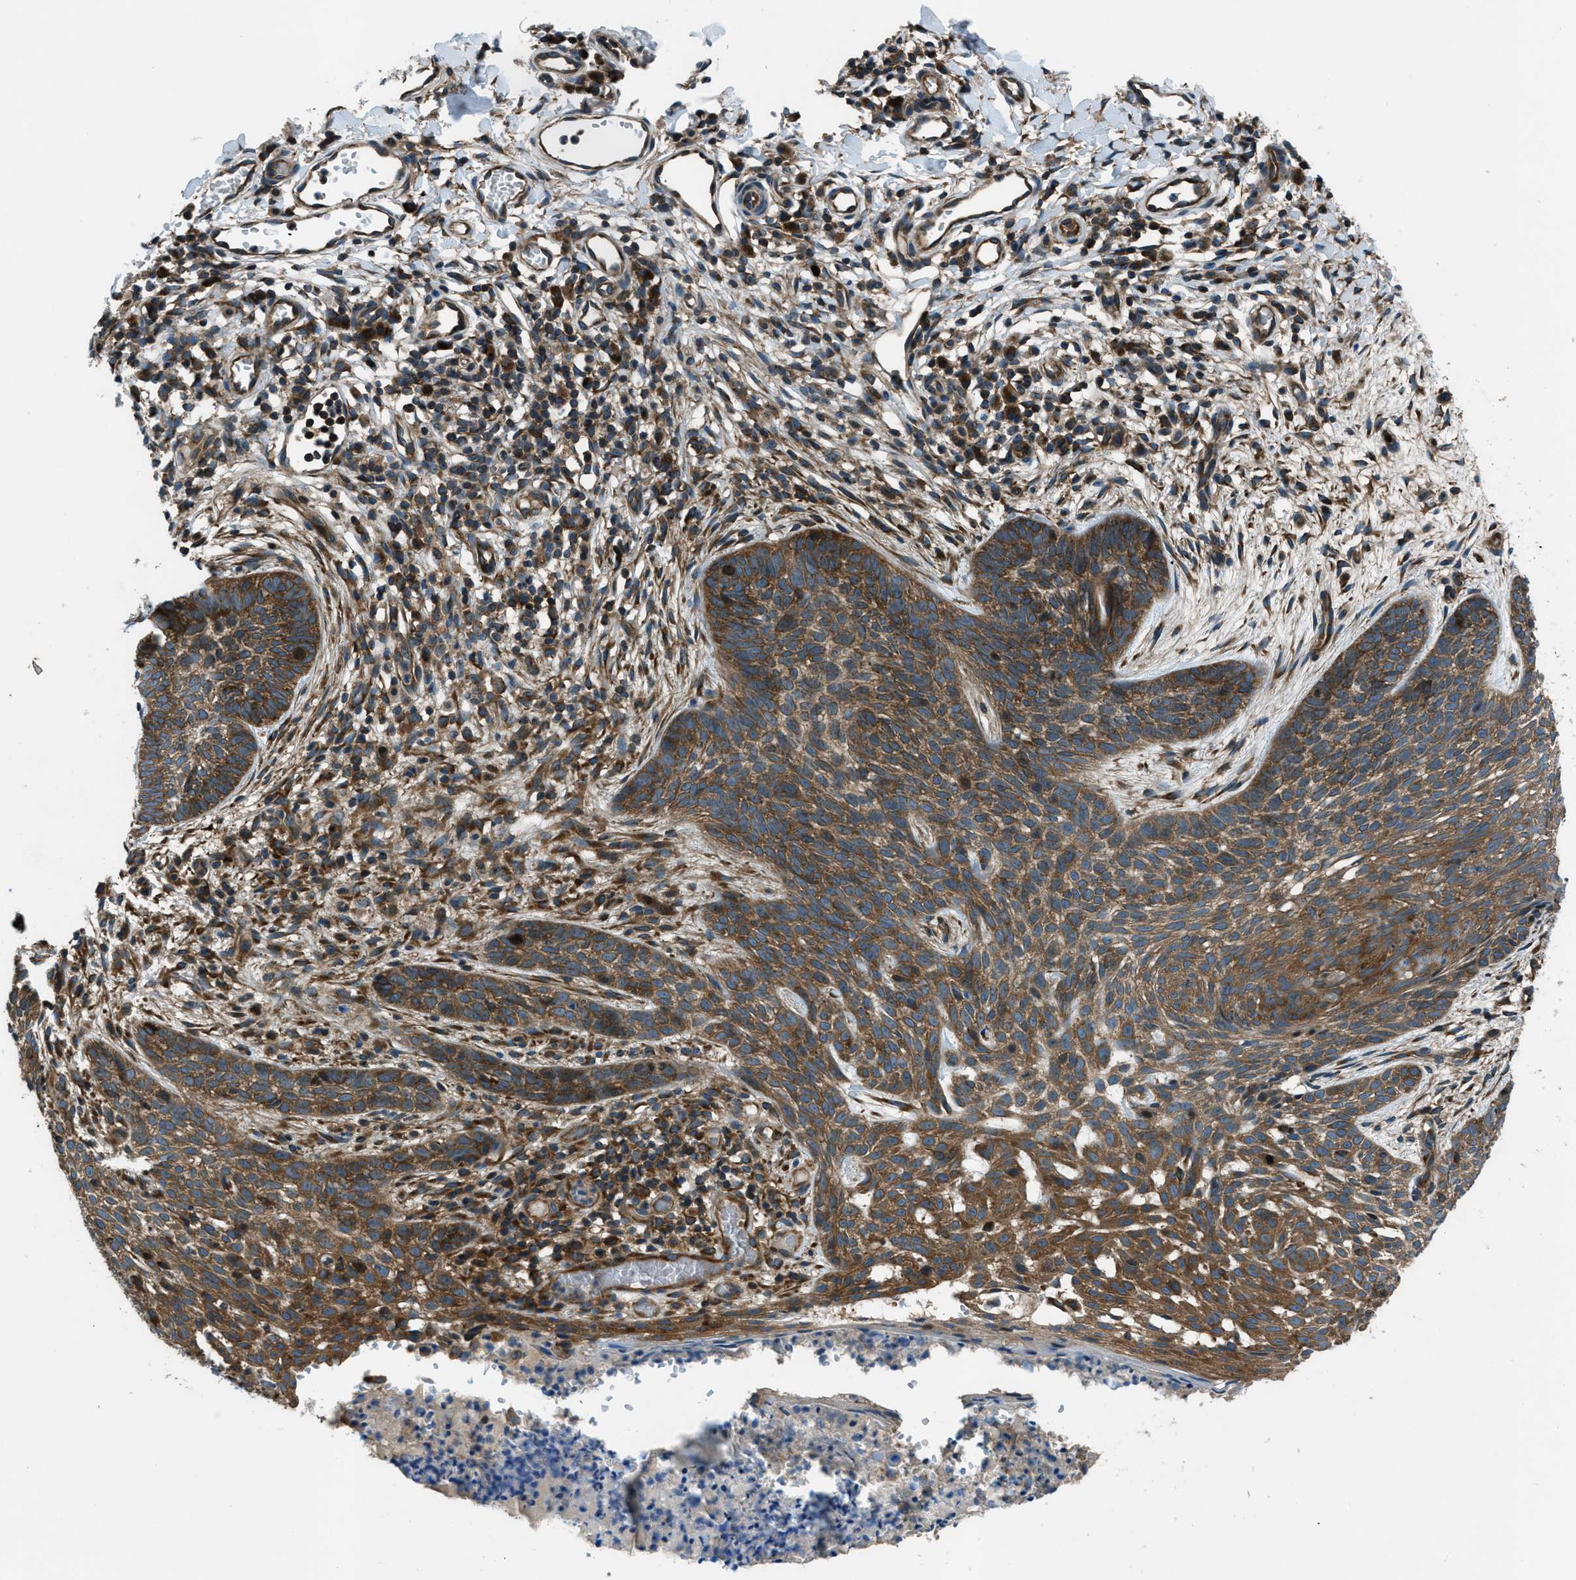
{"staining": {"intensity": "moderate", "quantity": ">75%", "location": "cytoplasmic/membranous"}, "tissue": "skin cancer", "cell_type": "Tumor cells", "image_type": "cancer", "snomed": [{"axis": "morphology", "description": "Basal cell carcinoma"}, {"axis": "topography", "description": "Skin"}], "caption": "Skin cancer was stained to show a protein in brown. There is medium levels of moderate cytoplasmic/membranous staining in approximately >75% of tumor cells. (DAB (3,3'-diaminobenzidine) = brown stain, brightfield microscopy at high magnification).", "gene": "ARFGAP2", "patient": {"sex": "female", "age": 59}}